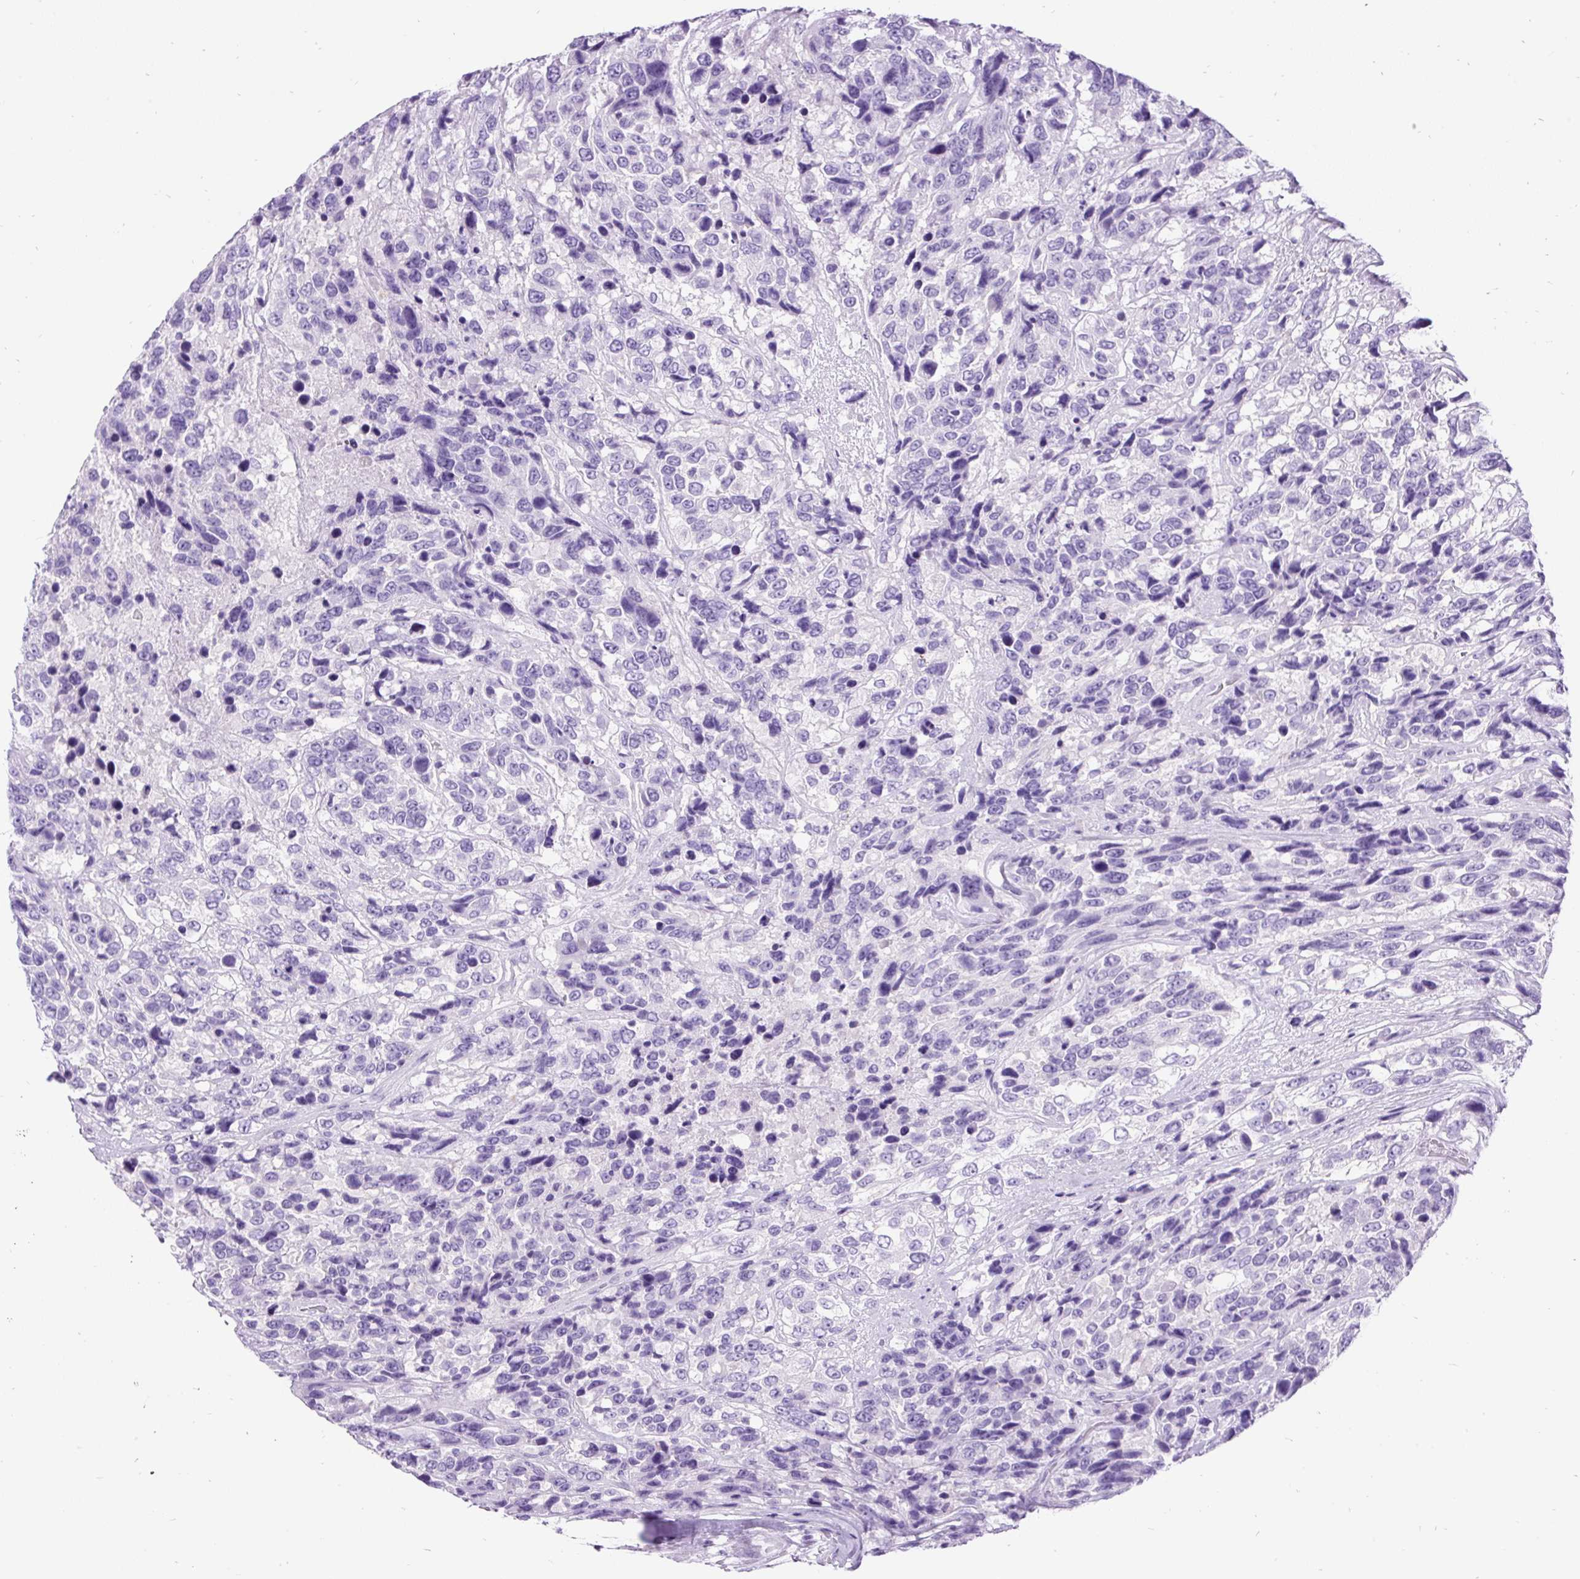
{"staining": {"intensity": "negative", "quantity": "none", "location": "none"}, "tissue": "urothelial cancer", "cell_type": "Tumor cells", "image_type": "cancer", "snomed": [{"axis": "morphology", "description": "Urothelial carcinoma, High grade"}, {"axis": "topography", "description": "Urinary bladder"}], "caption": "An immunohistochemistry image of urothelial carcinoma (high-grade) is shown. There is no staining in tumor cells of urothelial carcinoma (high-grade).", "gene": "PDIA2", "patient": {"sex": "female", "age": 70}}